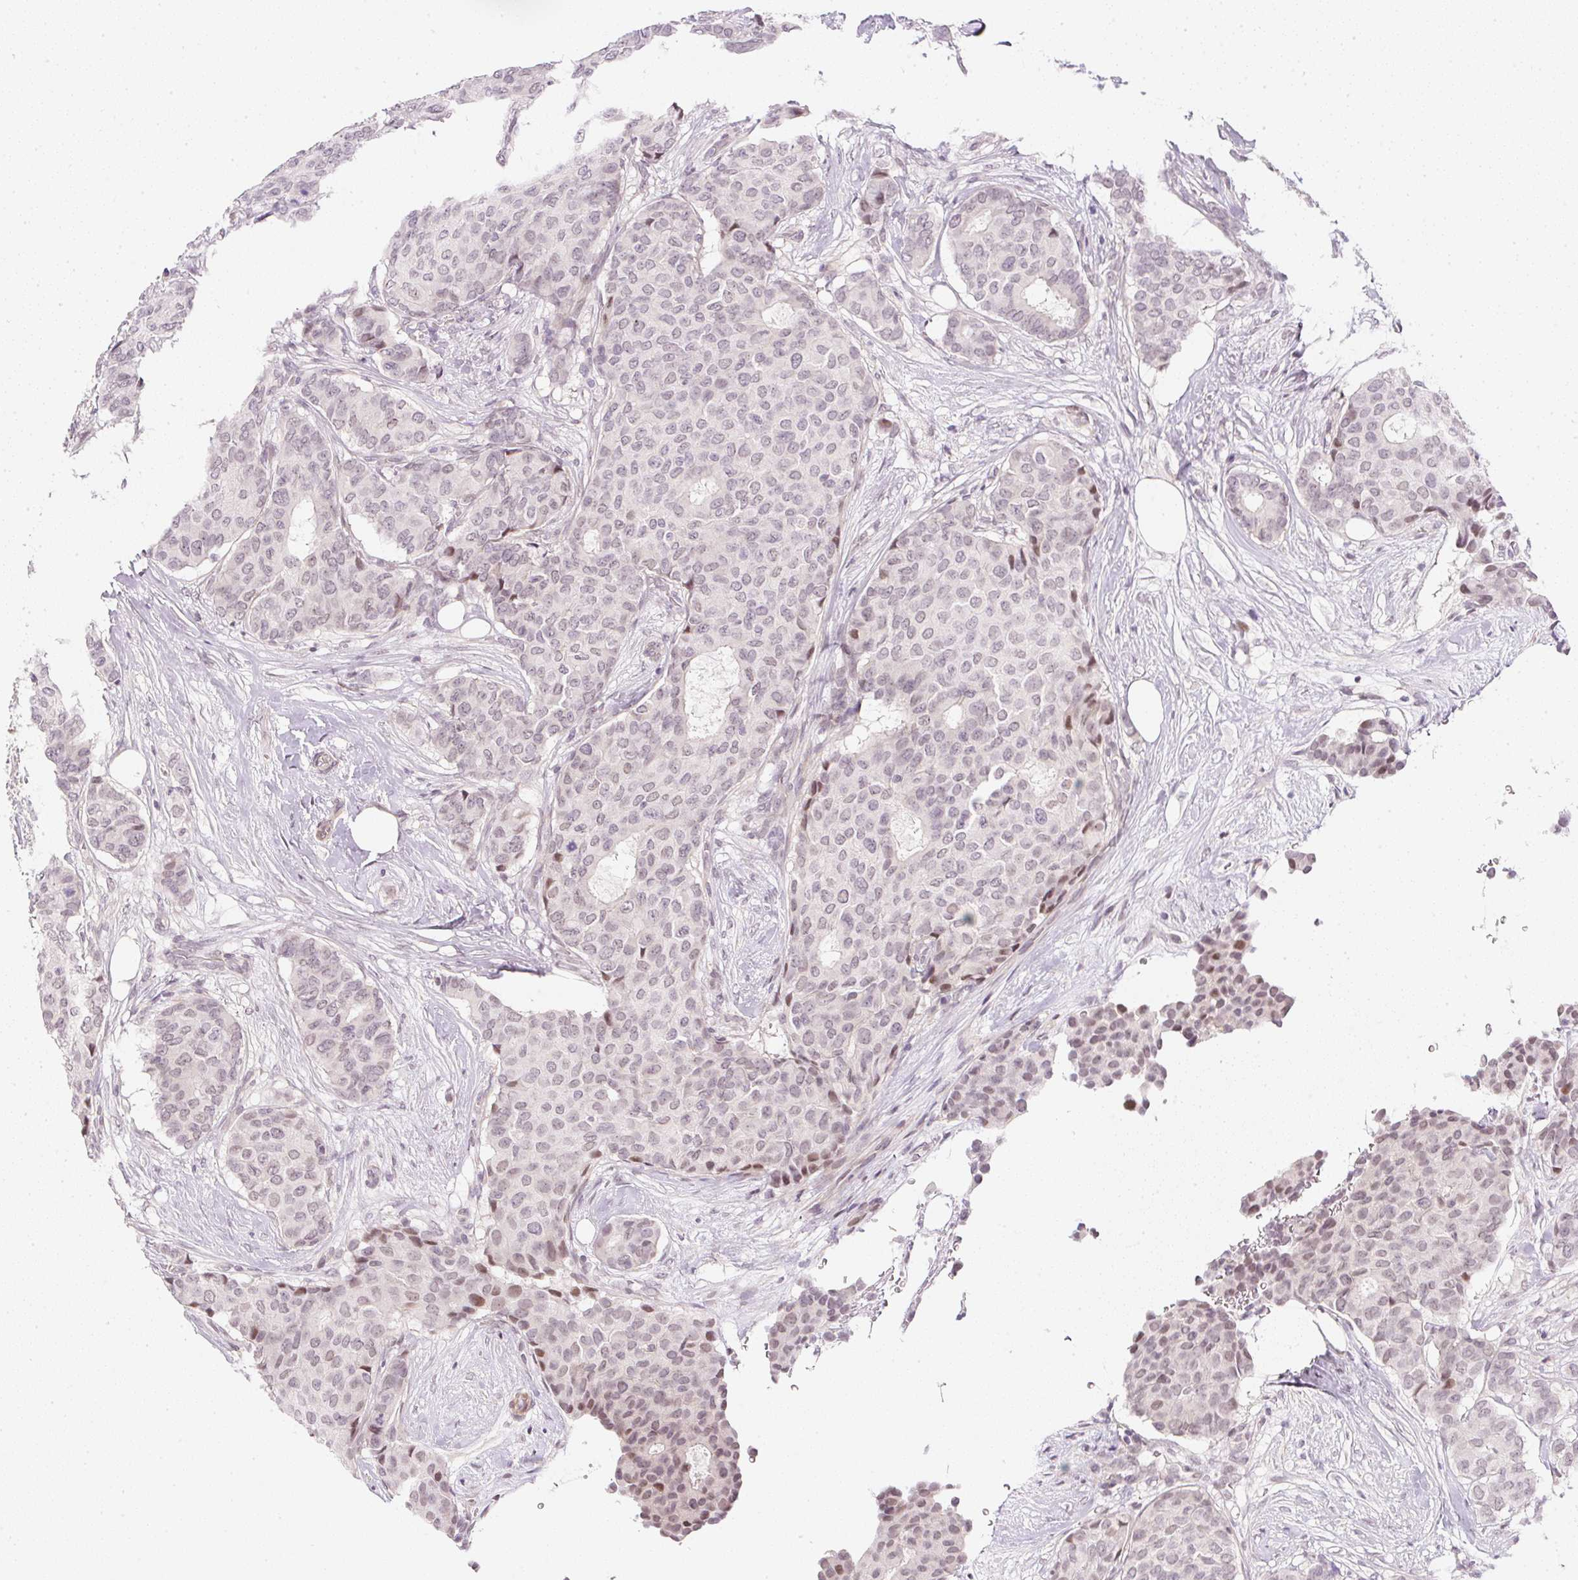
{"staining": {"intensity": "weak", "quantity": "25%-75%", "location": "nuclear"}, "tissue": "breast cancer", "cell_type": "Tumor cells", "image_type": "cancer", "snomed": [{"axis": "morphology", "description": "Duct carcinoma"}, {"axis": "topography", "description": "Breast"}], "caption": "IHC (DAB) staining of breast cancer shows weak nuclear protein expression in about 25%-75% of tumor cells.", "gene": "DPPA4", "patient": {"sex": "female", "age": 75}}